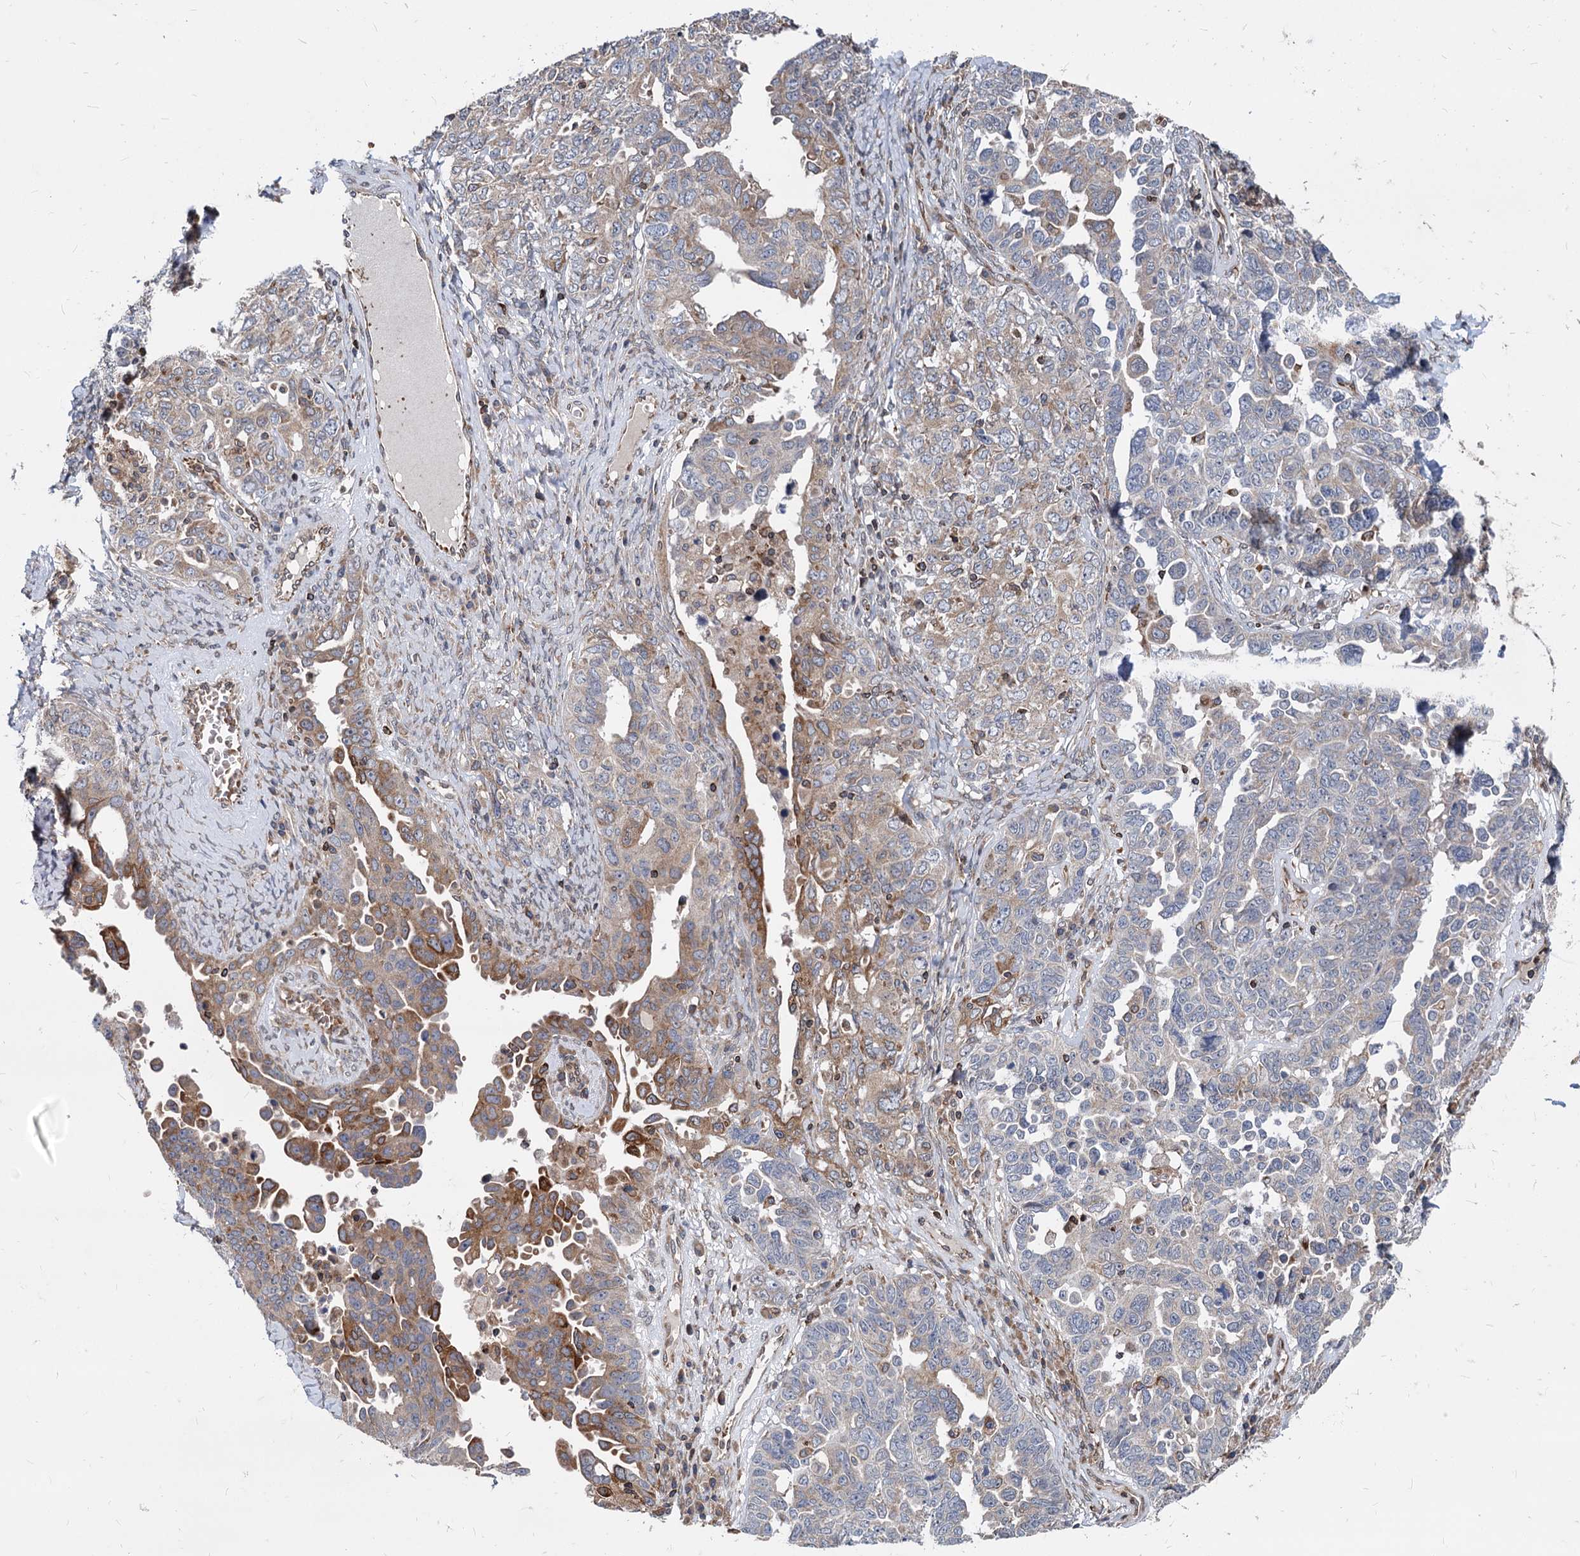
{"staining": {"intensity": "moderate", "quantity": "25%-75%", "location": "cytoplasmic/membranous"}, "tissue": "ovarian cancer", "cell_type": "Tumor cells", "image_type": "cancer", "snomed": [{"axis": "morphology", "description": "Carcinoma, endometroid"}, {"axis": "topography", "description": "Ovary"}], "caption": "Ovarian endometroid carcinoma stained with a protein marker reveals moderate staining in tumor cells.", "gene": "STIM1", "patient": {"sex": "female", "age": 62}}